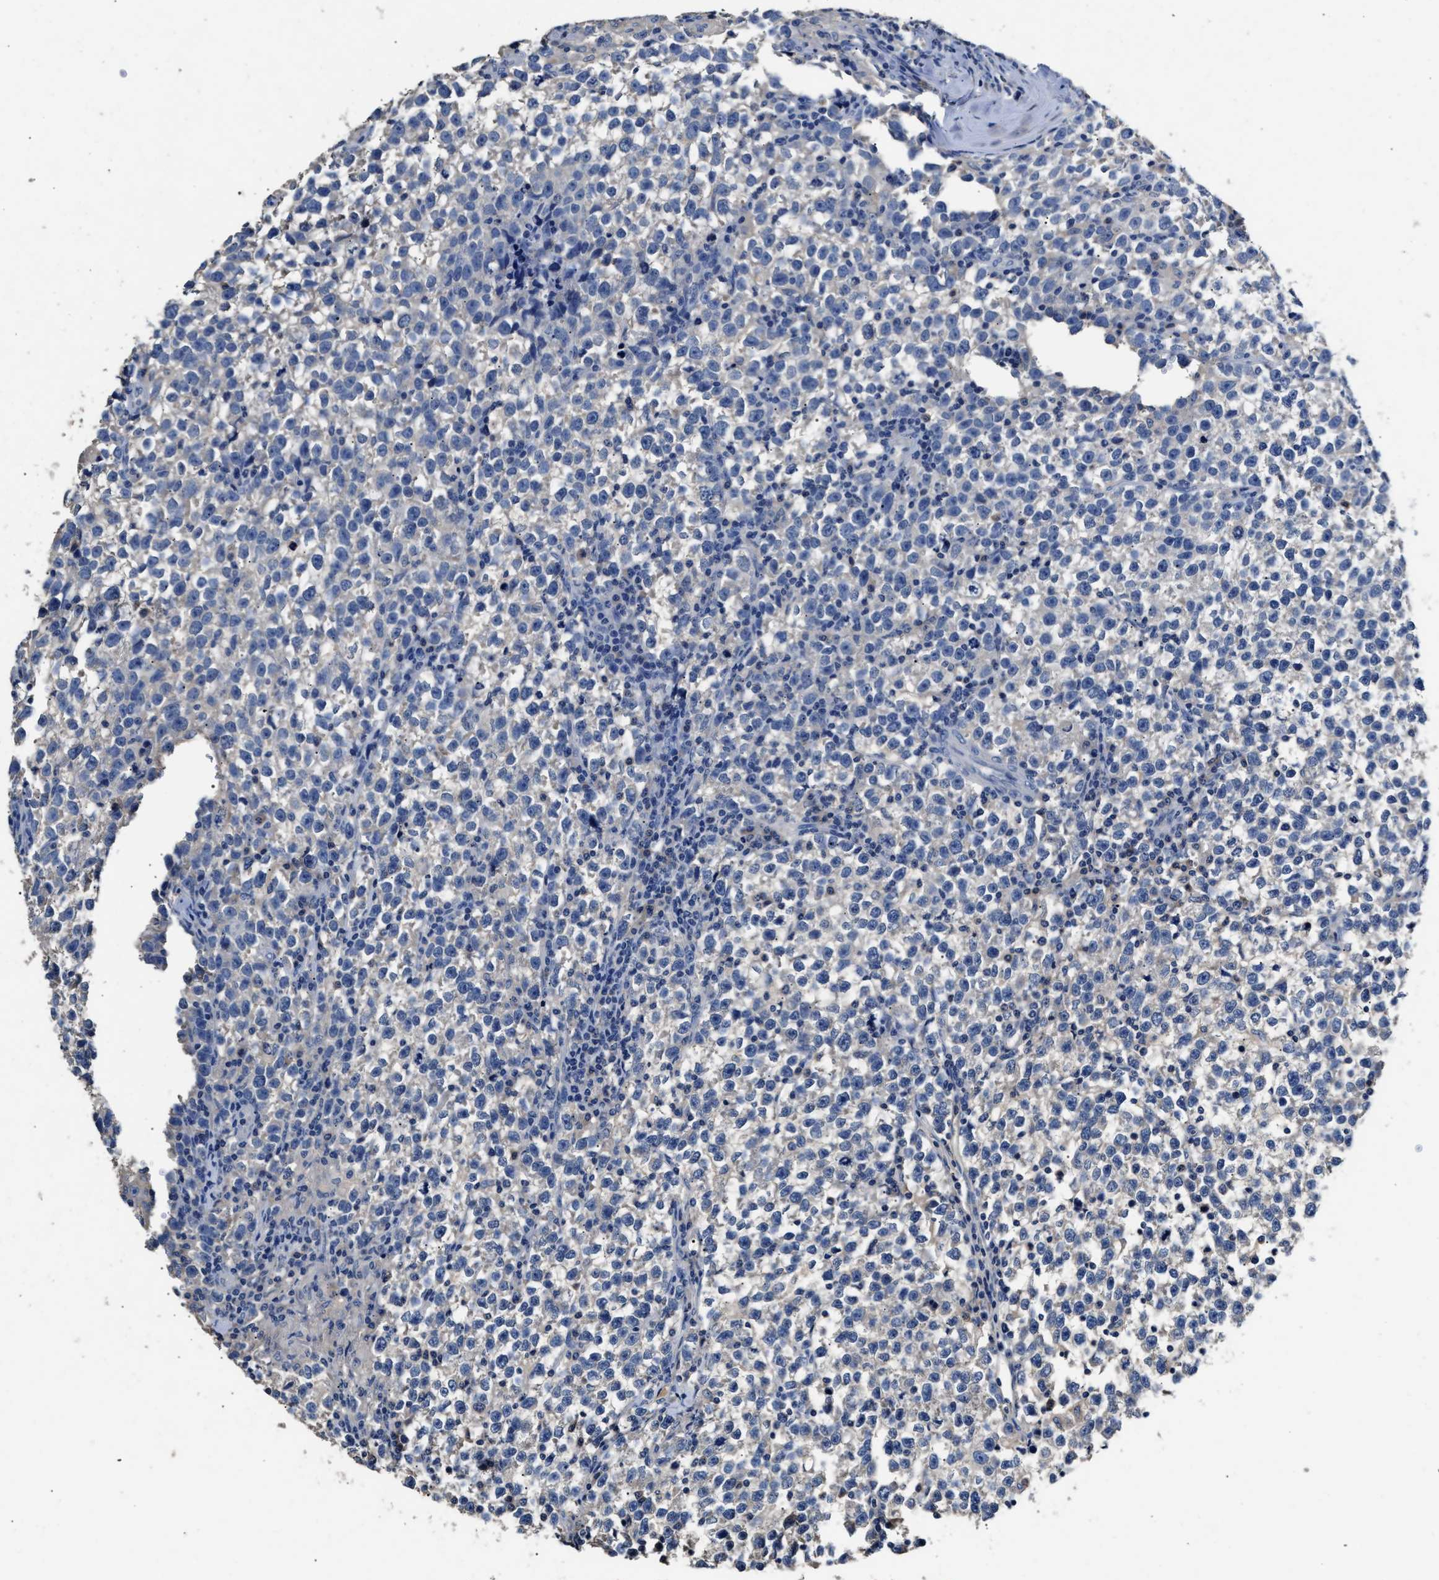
{"staining": {"intensity": "negative", "quantity": "none", "location": "none"}, "tissue": "testis cancer", "cell_type": "Tumor cells", "image_type": "cancer", "snomed": [{"axis": "morphology", "description": "Normal tissue, NOS"}, {"axis": "morphology", "description": "Seminoma, NOS"}, {"axis": "topography", "description": "Testis"}], "caption": "Immunohistochemical staining of human seminoma (testis) demonstrates no significant positivity in tumor cells. The staining was performed using DAB (3,3'-diaminobenzidine) to visualize the protein expression in brown, while the nuclei were stained in blue with hematoxylin (Magnification: 20x).", "gene": "SLCO2B1", "patient": {"sex": "male", "age": 43}}